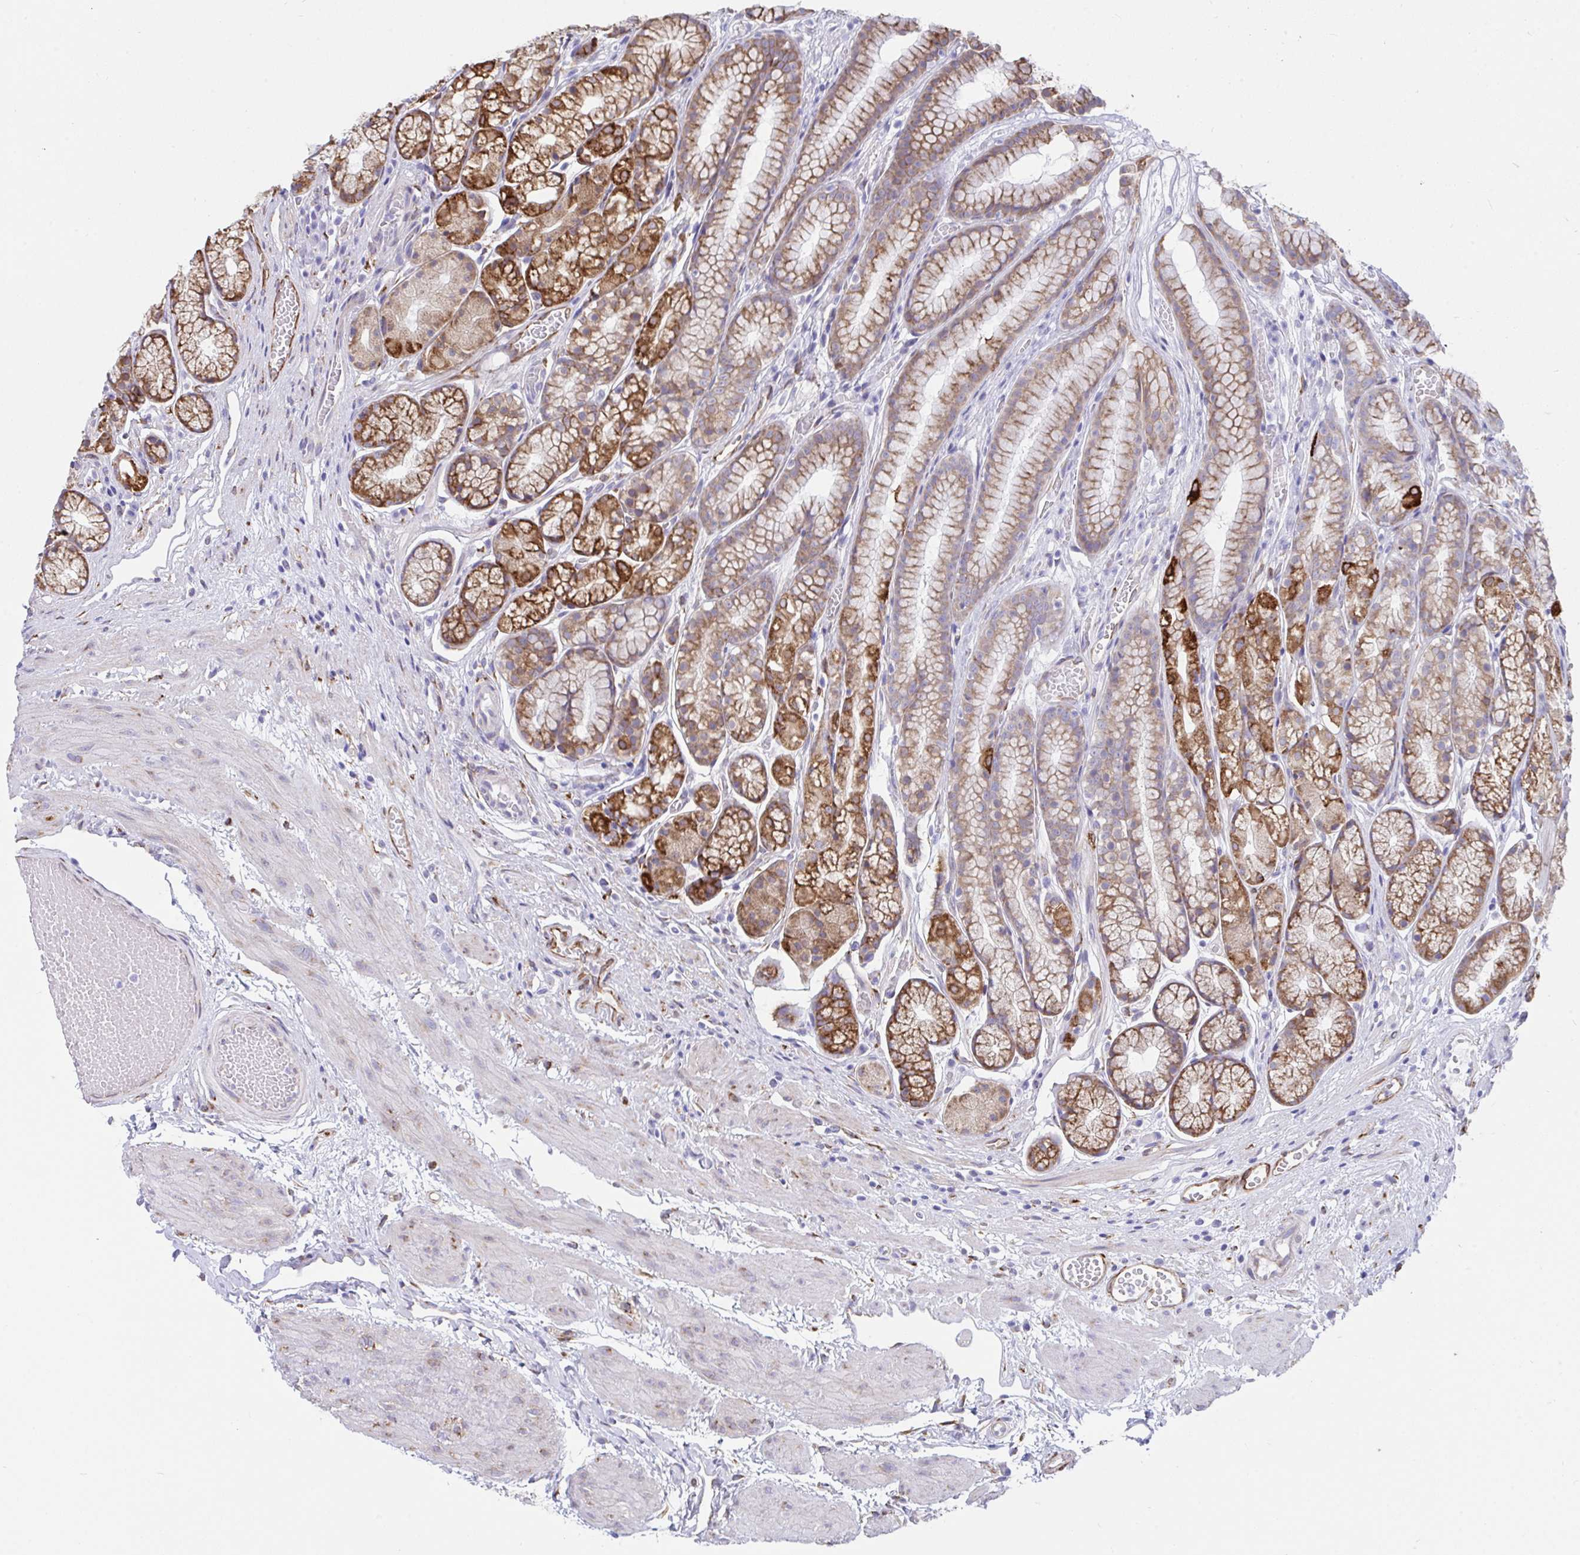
{"staining": {"intensity": "moderate", "quantity": "25%-75%", "location": "cytoplasmic/membranous"}, "tissue": "stomach", "cell_type": "Glandular cells", "image_type": "normal", "snomed": [{"axis": "morphology", "description": "Normal tissue, NOS"}, {"axis": "topography", "description": "Smooth muscle"}, {"axis": "topography", "description": "Stomach"}], "caption": "This micrograph demonstrates normal stomach stained with immunohistochemistry (IHC) to label a protein in brown. The cytoplasmic/membranous of glandular cells show moderate positivity for the protein. Nuclei are counter-stained blue.", "gene": "ASPH", "patient": {"sex": "male", "age": 70}}